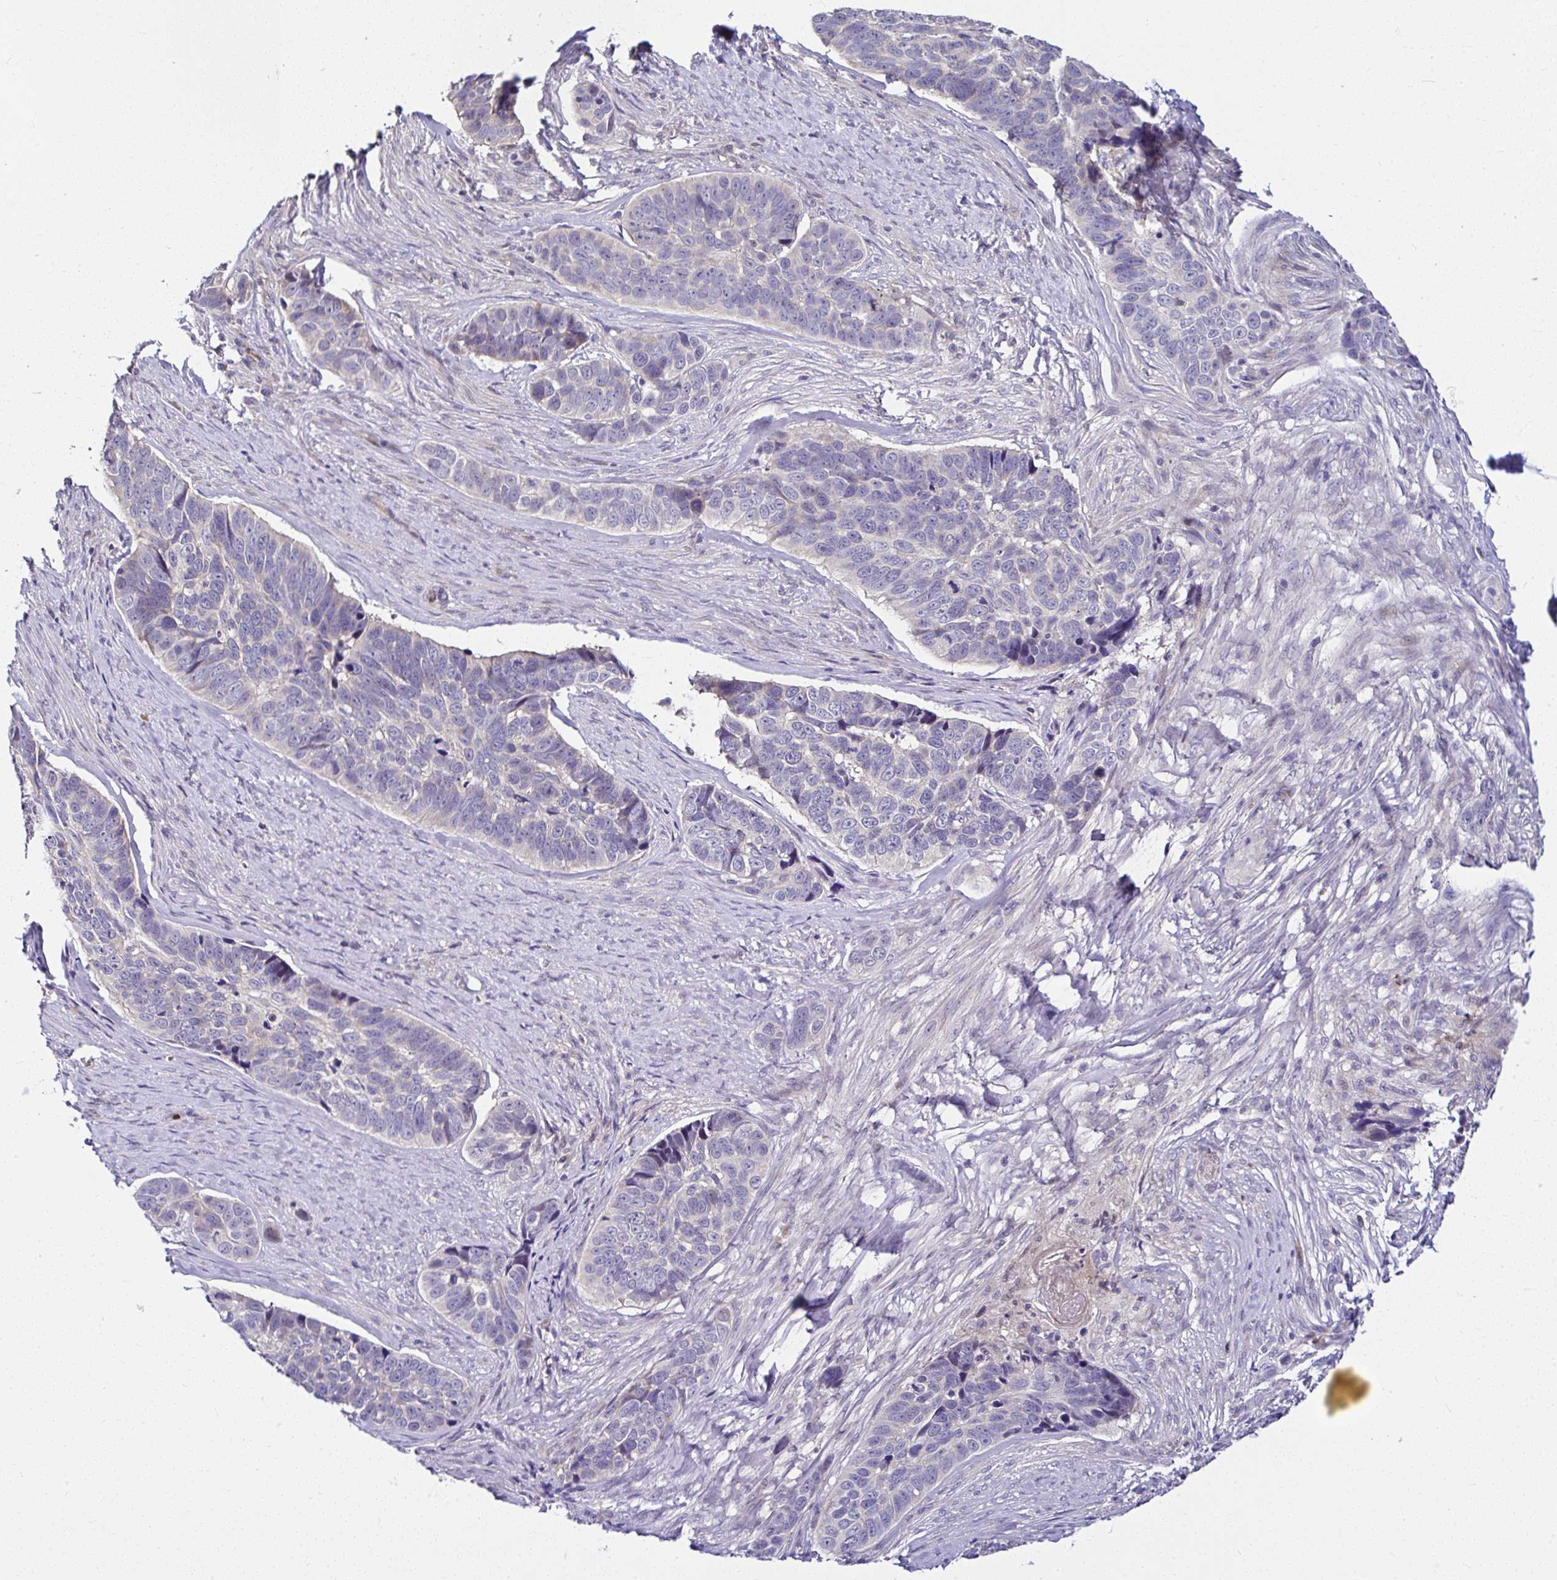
{"staining": {"intensity": "negative", "quantity": "none", "location": "none"}, "tissue": "skin cancer", "cell_type": "Tumor cells", "image_type": "cancer", "snomed": [{"axis": "morphology", "description": "Basal cell carcinoma"}, {"axis": "topography", "description": "Skin"}], "caption": "The IHC photomicrograph has no significant staining in tumor cells of skin basal cell carcinoma tissue.", "gene": "DEPDC5", "patient": {"sex": "female", "age": 82}}